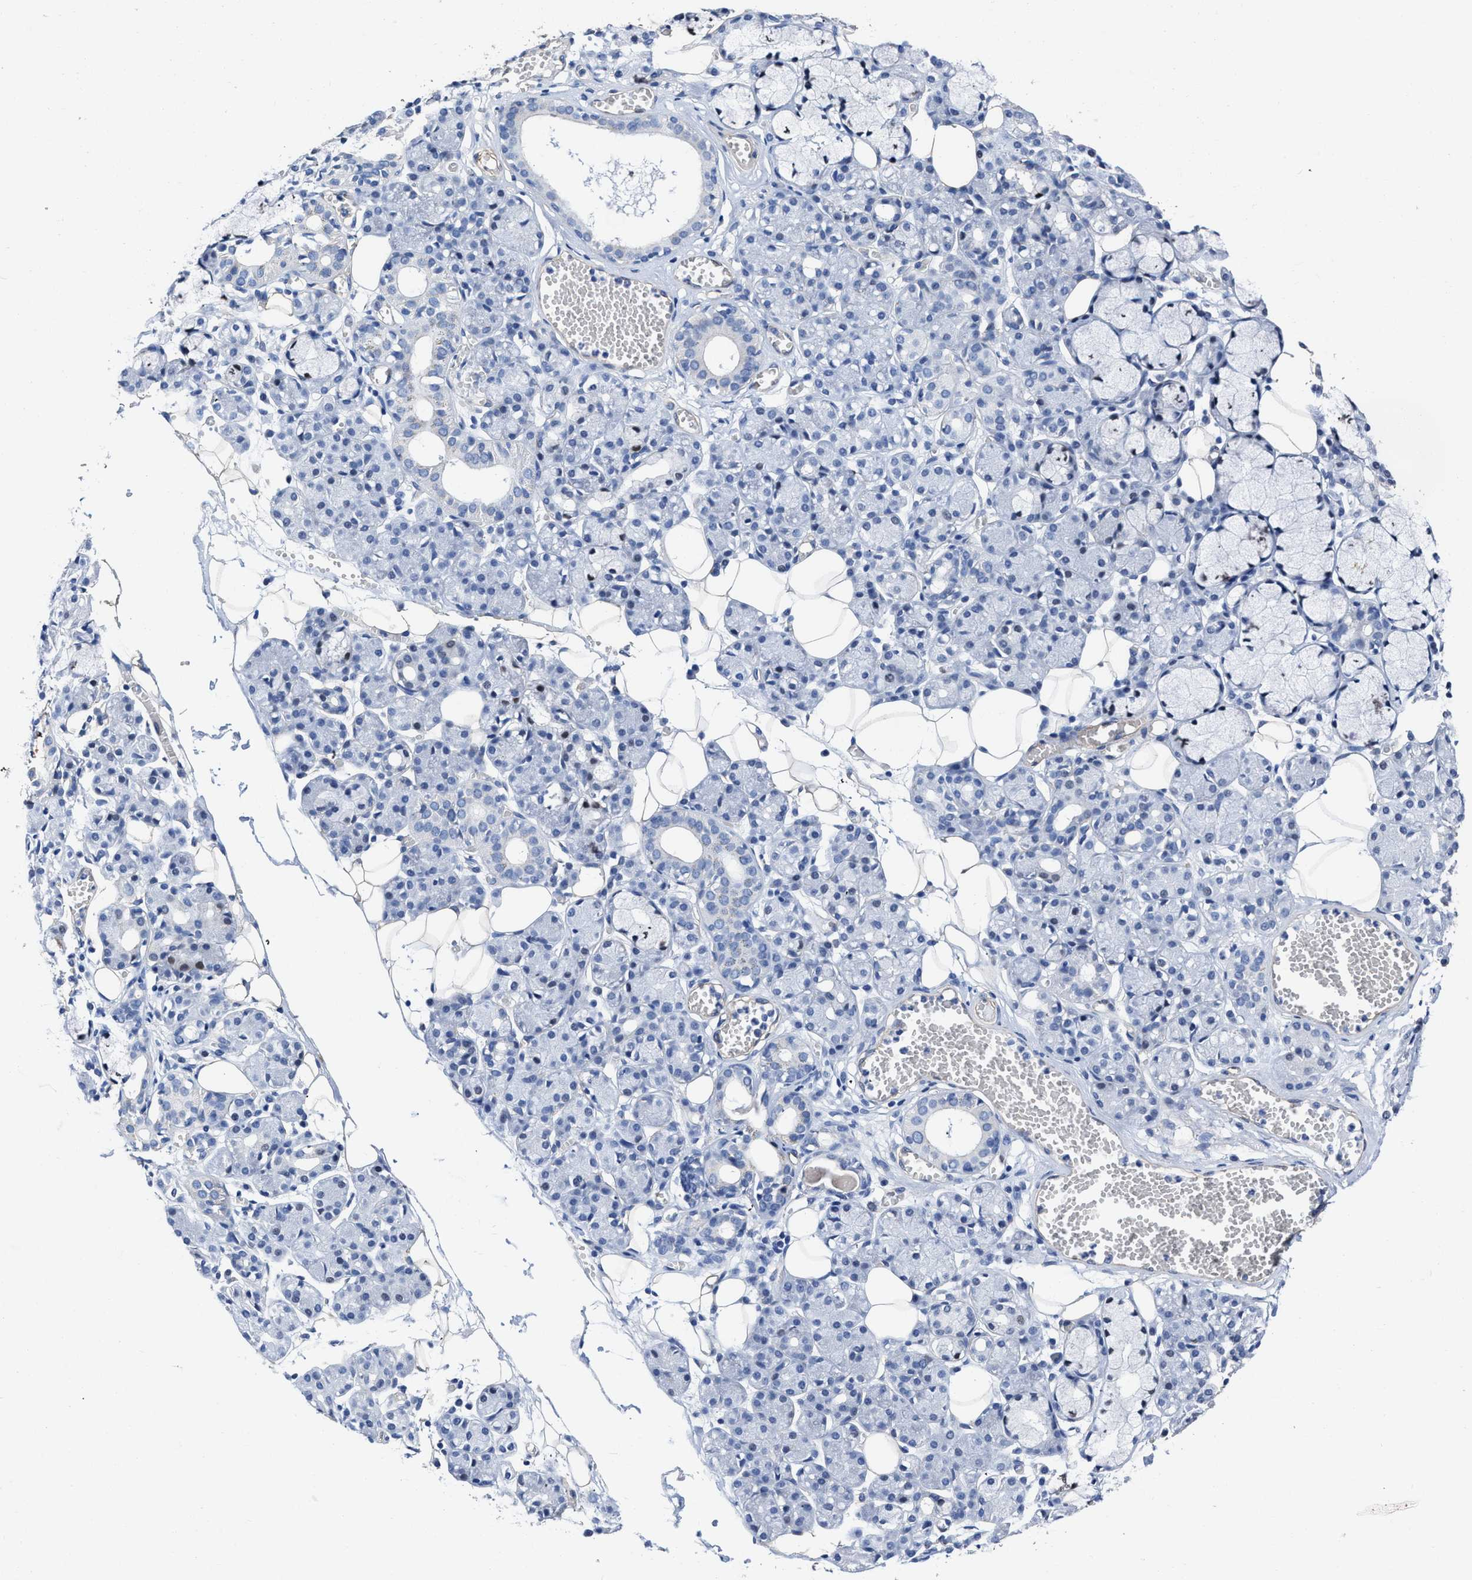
{"staining": {"intensity": "negative", "quantity": "none", "location": "none"}, "tissue": "salivary gland", "cell_type": "Glandular cells", "image_type": "normal", "snomed": [{"axis": "morphology", "description": "Normal tissue, NOS"}, {"axis": "topography", "description": "Salivary gland"}], "caption": "An IHC histopathology image of benign salivary gland is shown. There is no staining in glandular cells of salivary gland.", "gene": "KCNMB3", "patient": {"sex": "male", "age": 63}}